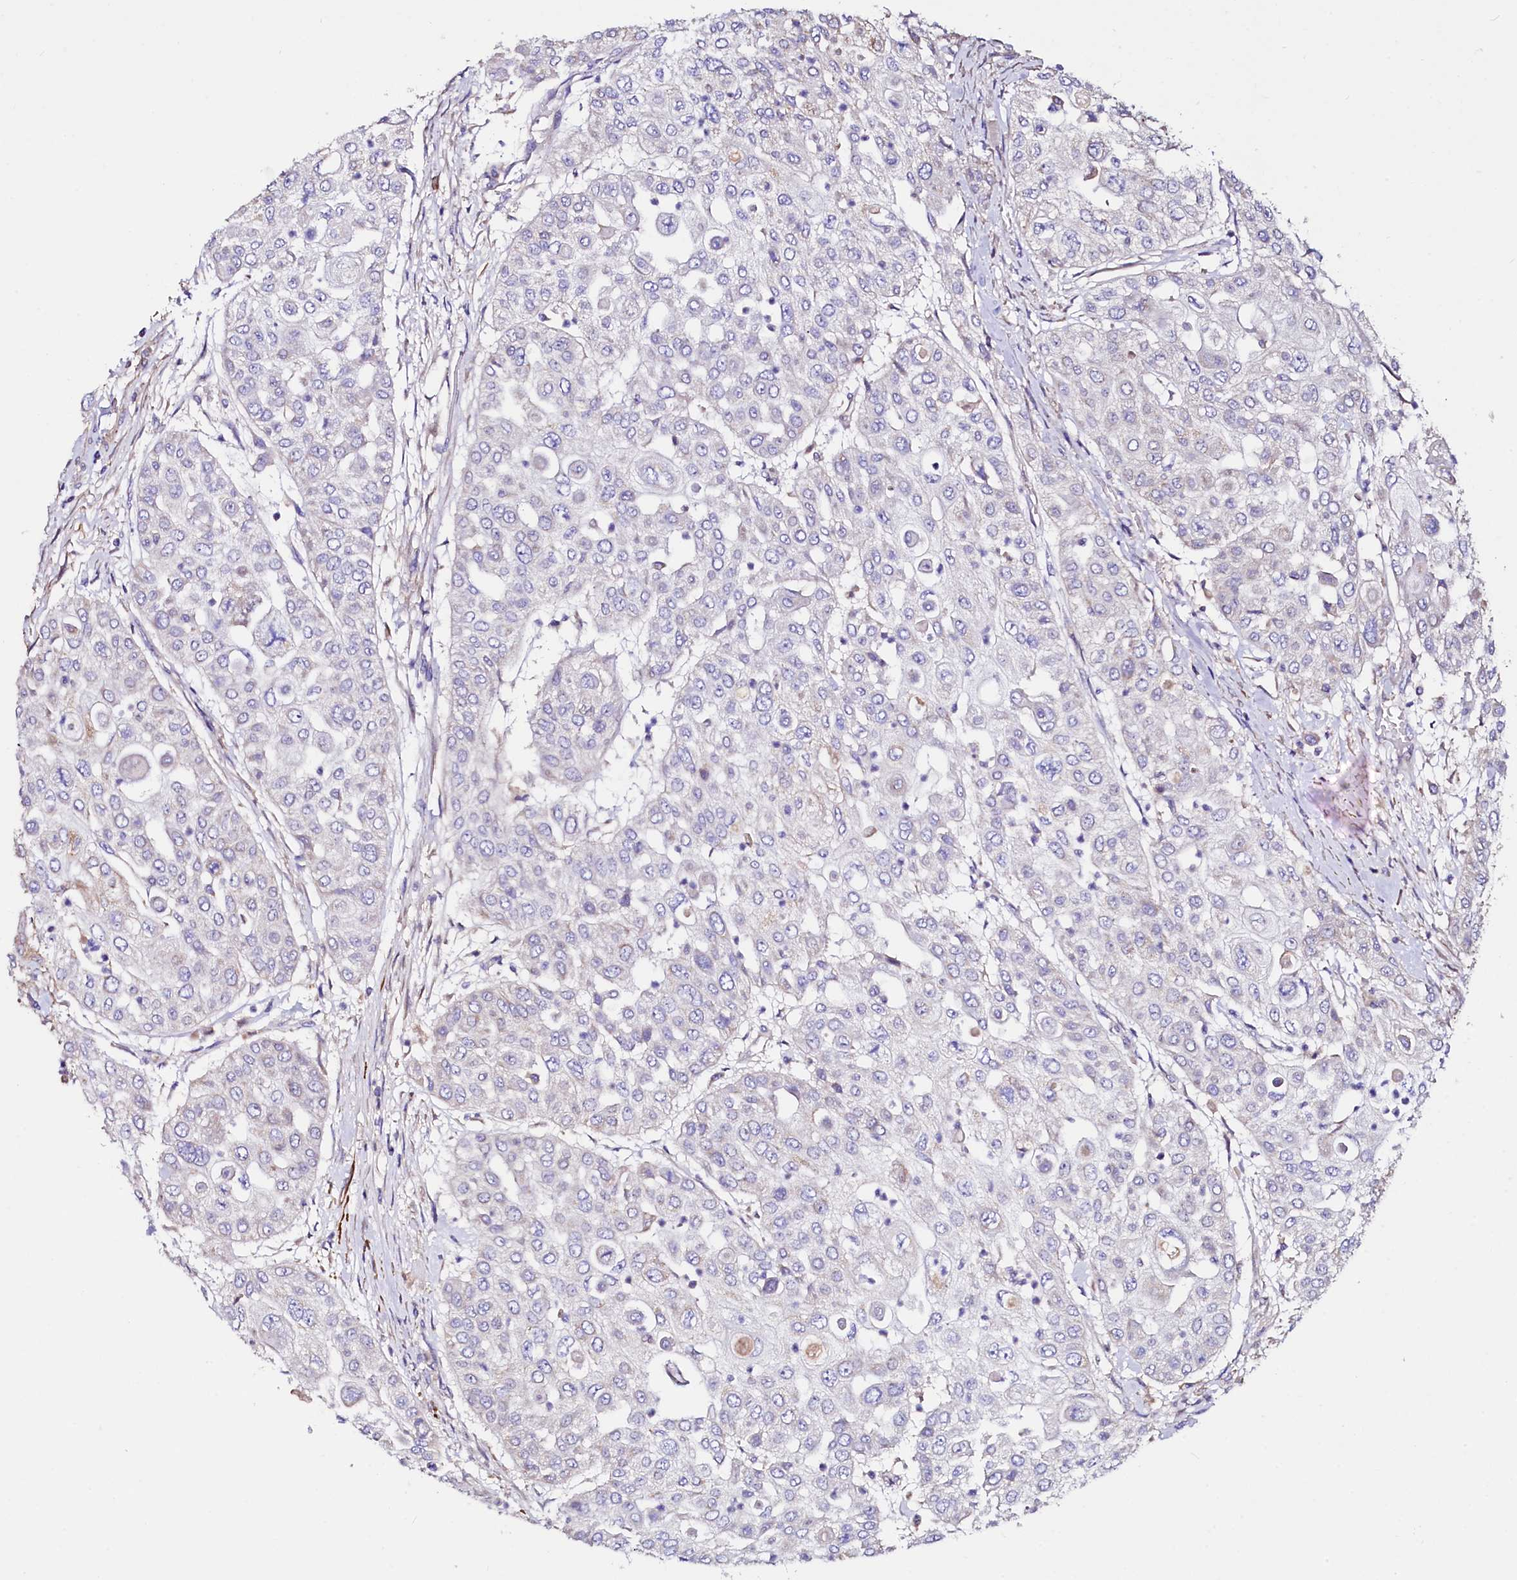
{"staining": {"intensity": "negative", "quantity": "none", "location": "none"}, "tissue": "urothelial cancer", "cell_type": "Tumor cells", "image_type": "cancer", "snomed": [{"axis": "morphology", "description": "Urothelial carcinoma, High grade"}, {"axis": "topography", "description": "Urinary bladder"}], "caption": "This is an immunohistochemistry (IHC) micrograph of human urothelial cancer. There is no expression in tumor cells.", "gene": "CIAO3", "patient": {"sex": "female", "age": 79}}